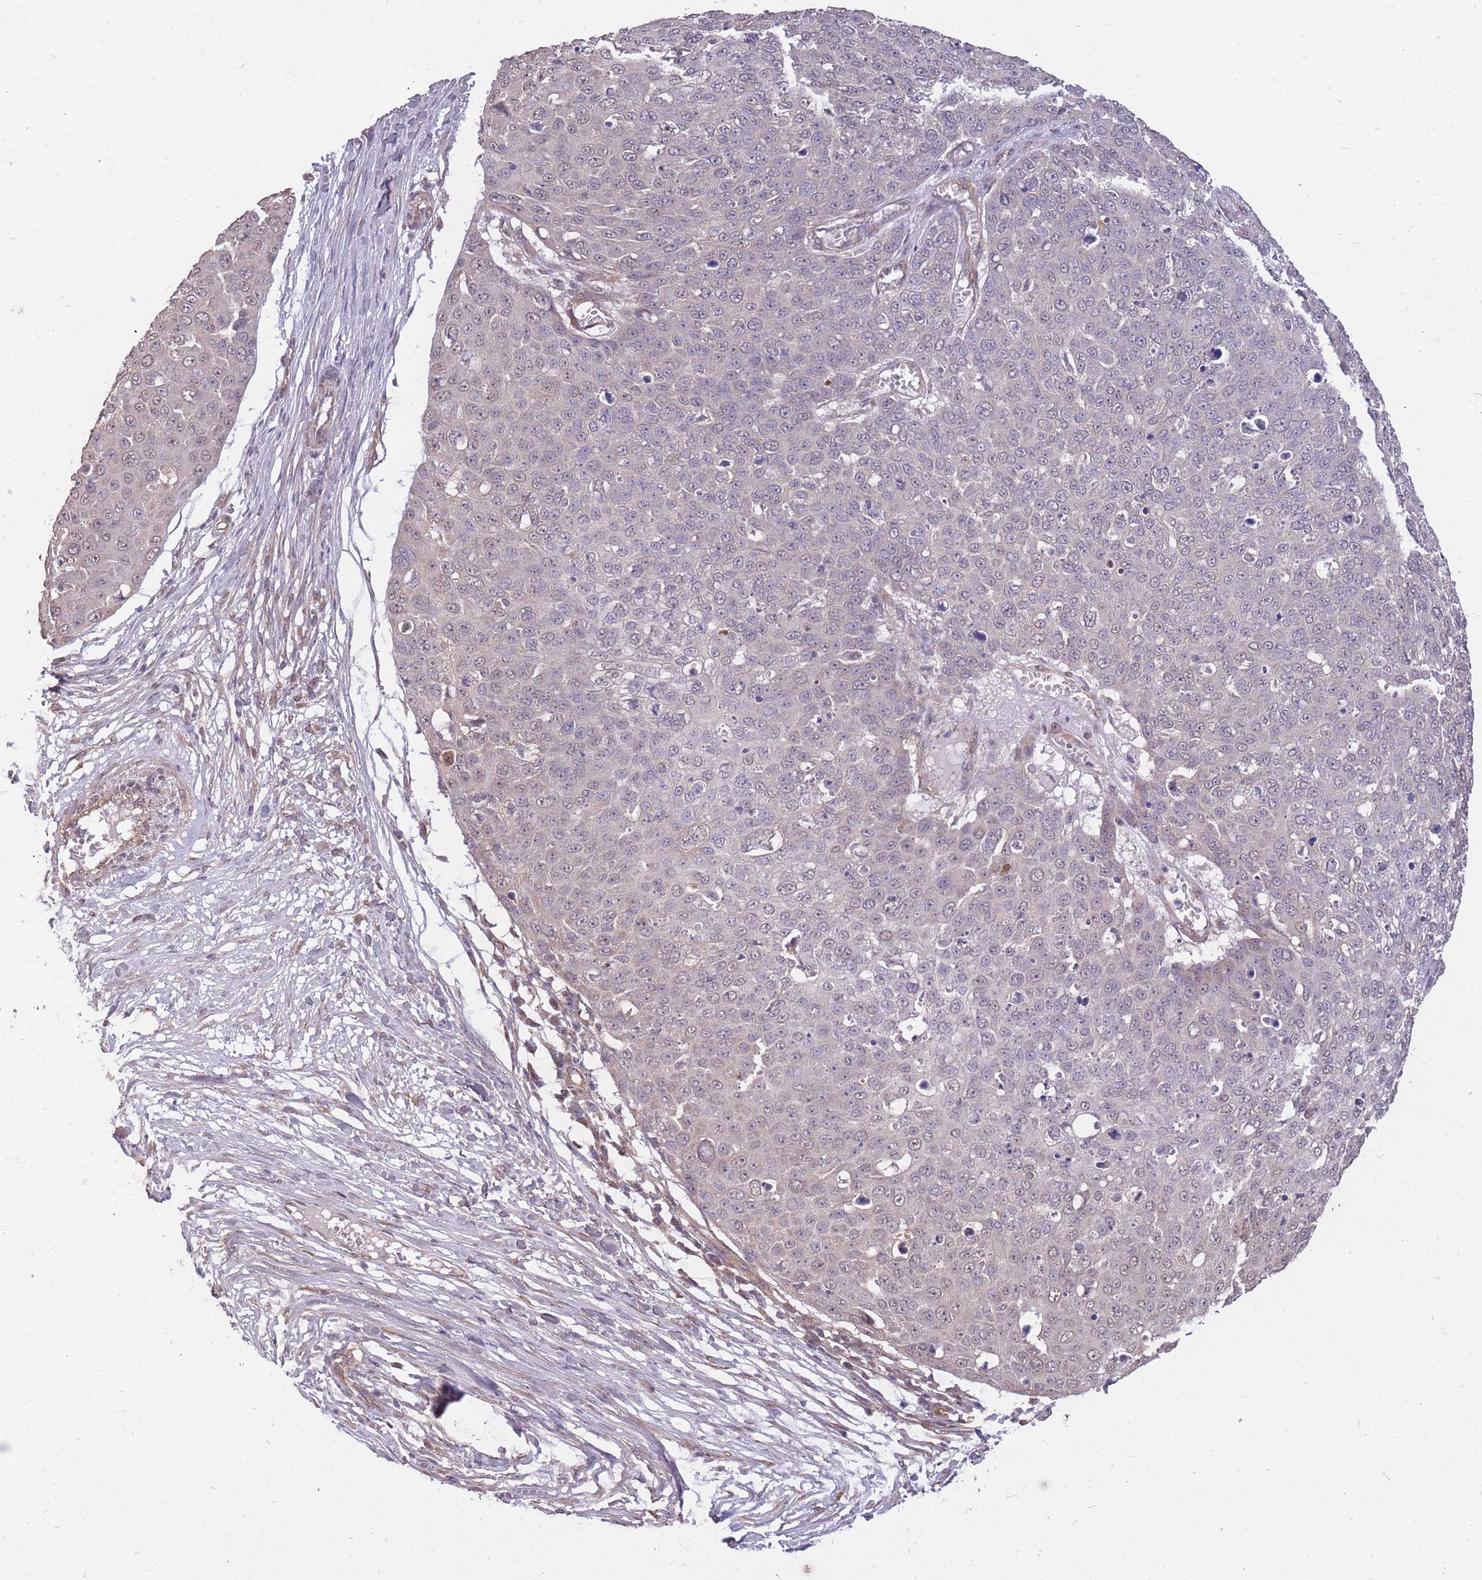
{"staining": {"intensity": "negative", "quantity": "none", "location": "none"}, "tissue": "skin cancer", "cell_type": "Tumor cells", "image_type": "cancer", "snomed": [{"axis": "morphology", "description": "Squamous cell carcinoma, NOS"}, {"axis": "topography", "description": "Skin"}], "caption": "Skin cancer was stained to show a protein in brown. There is no significant staining in tumor cells. (Brightfield microscopy of DAB immunohistochemistry at high magnification).", "gene": "DYNC1LI2", "patient": {"sex": "male", "age": 71}}